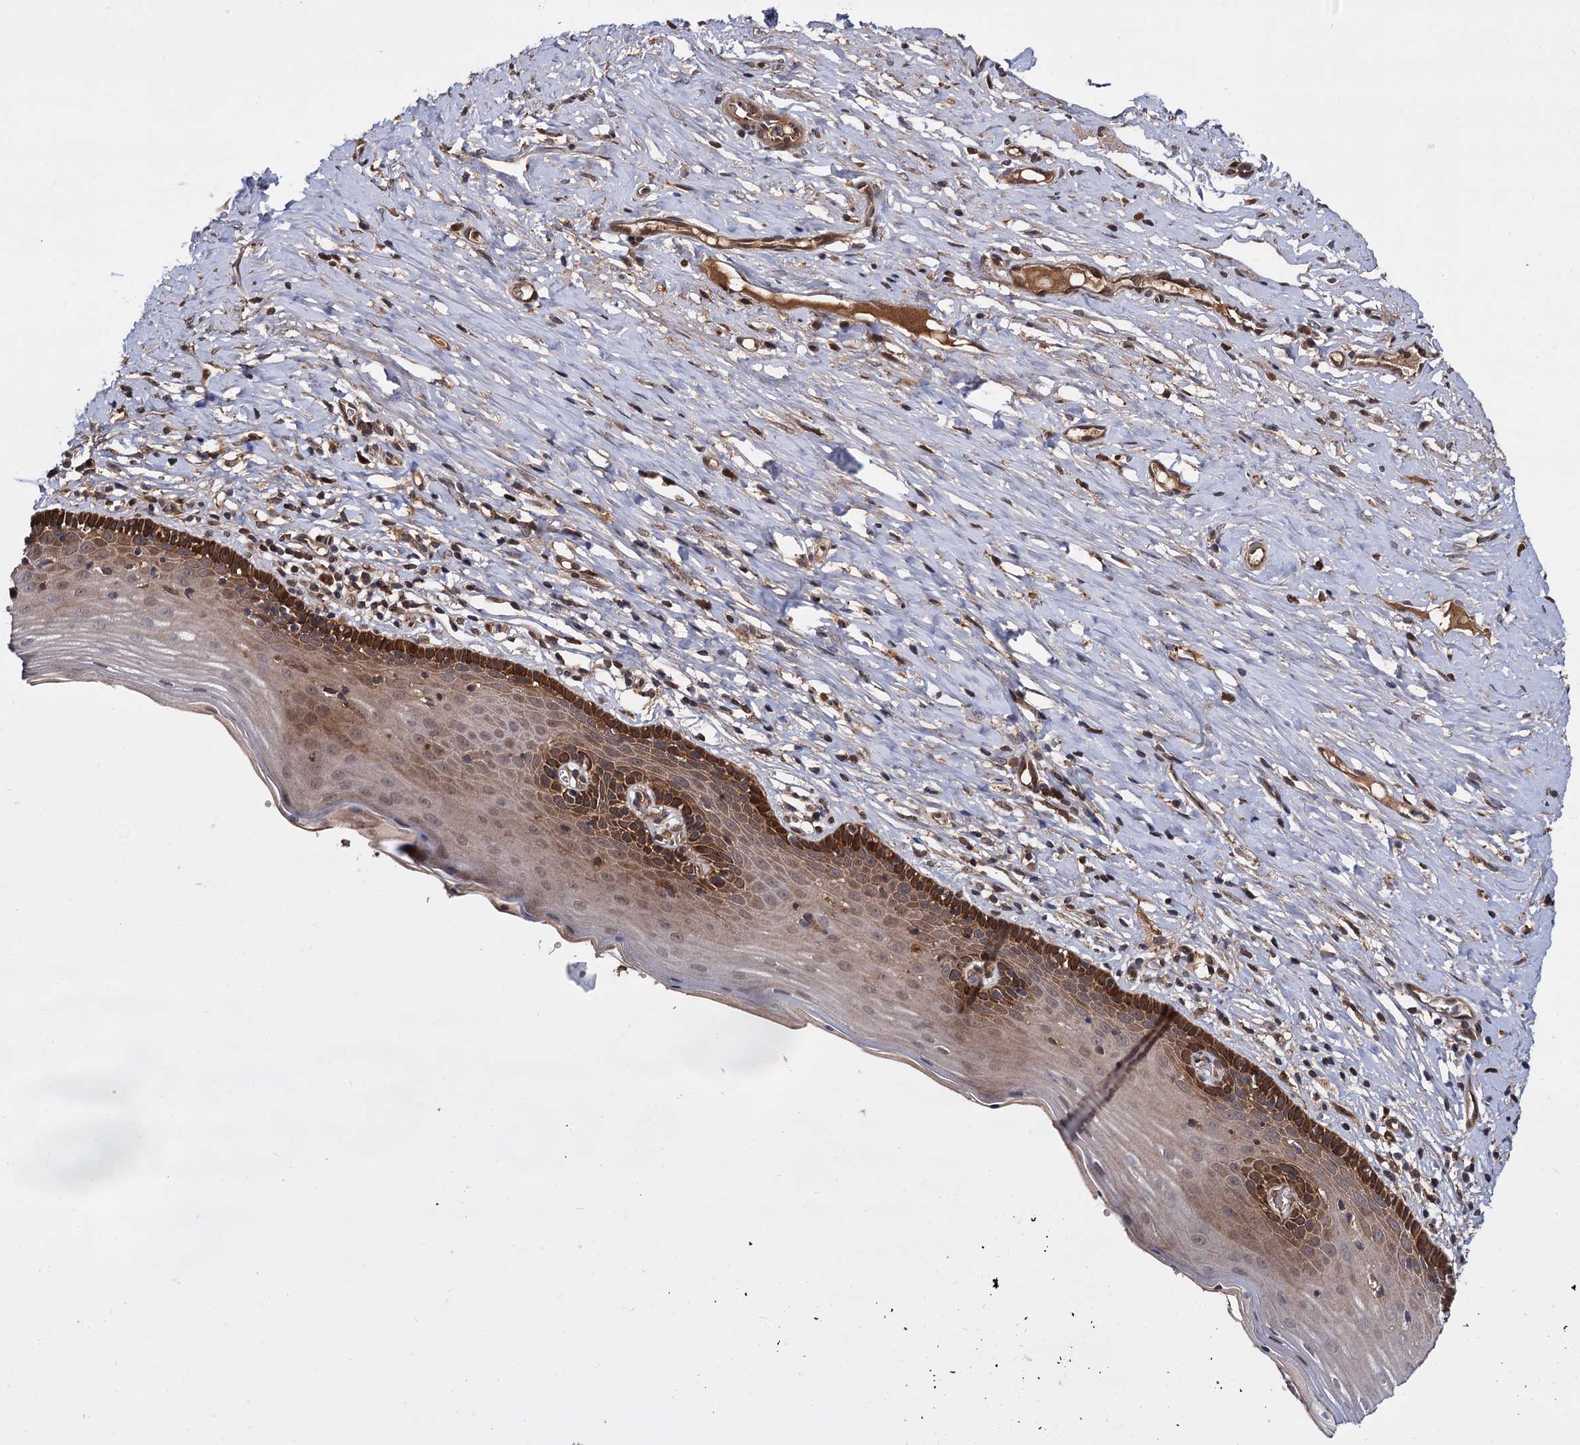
{"staining": {"intensity": "moderate", "quantity": ">75%", "location": "cytoplasmic/membranous,nuclear"}, "tissue": "cervix", "cell_type": "Glandular cells", "image_type": "normal", "snomed": [{"axis": "morphology", "description": "Normal tissue, NOS"}, {"axis": "topography", "description": "Cervix"}], "caption": "The histopathology image exhibits immunohistochemical staining of unremarkable cervix. There is moderate cytoplasmic/membranous,nuclear positivity is seen in about >75% of glandular cells. (DAB IHC, brown staining for protein, blue staining for nuclei).", "gene": "SELENOP", "patient": {"sex": "female", "age": 42}}